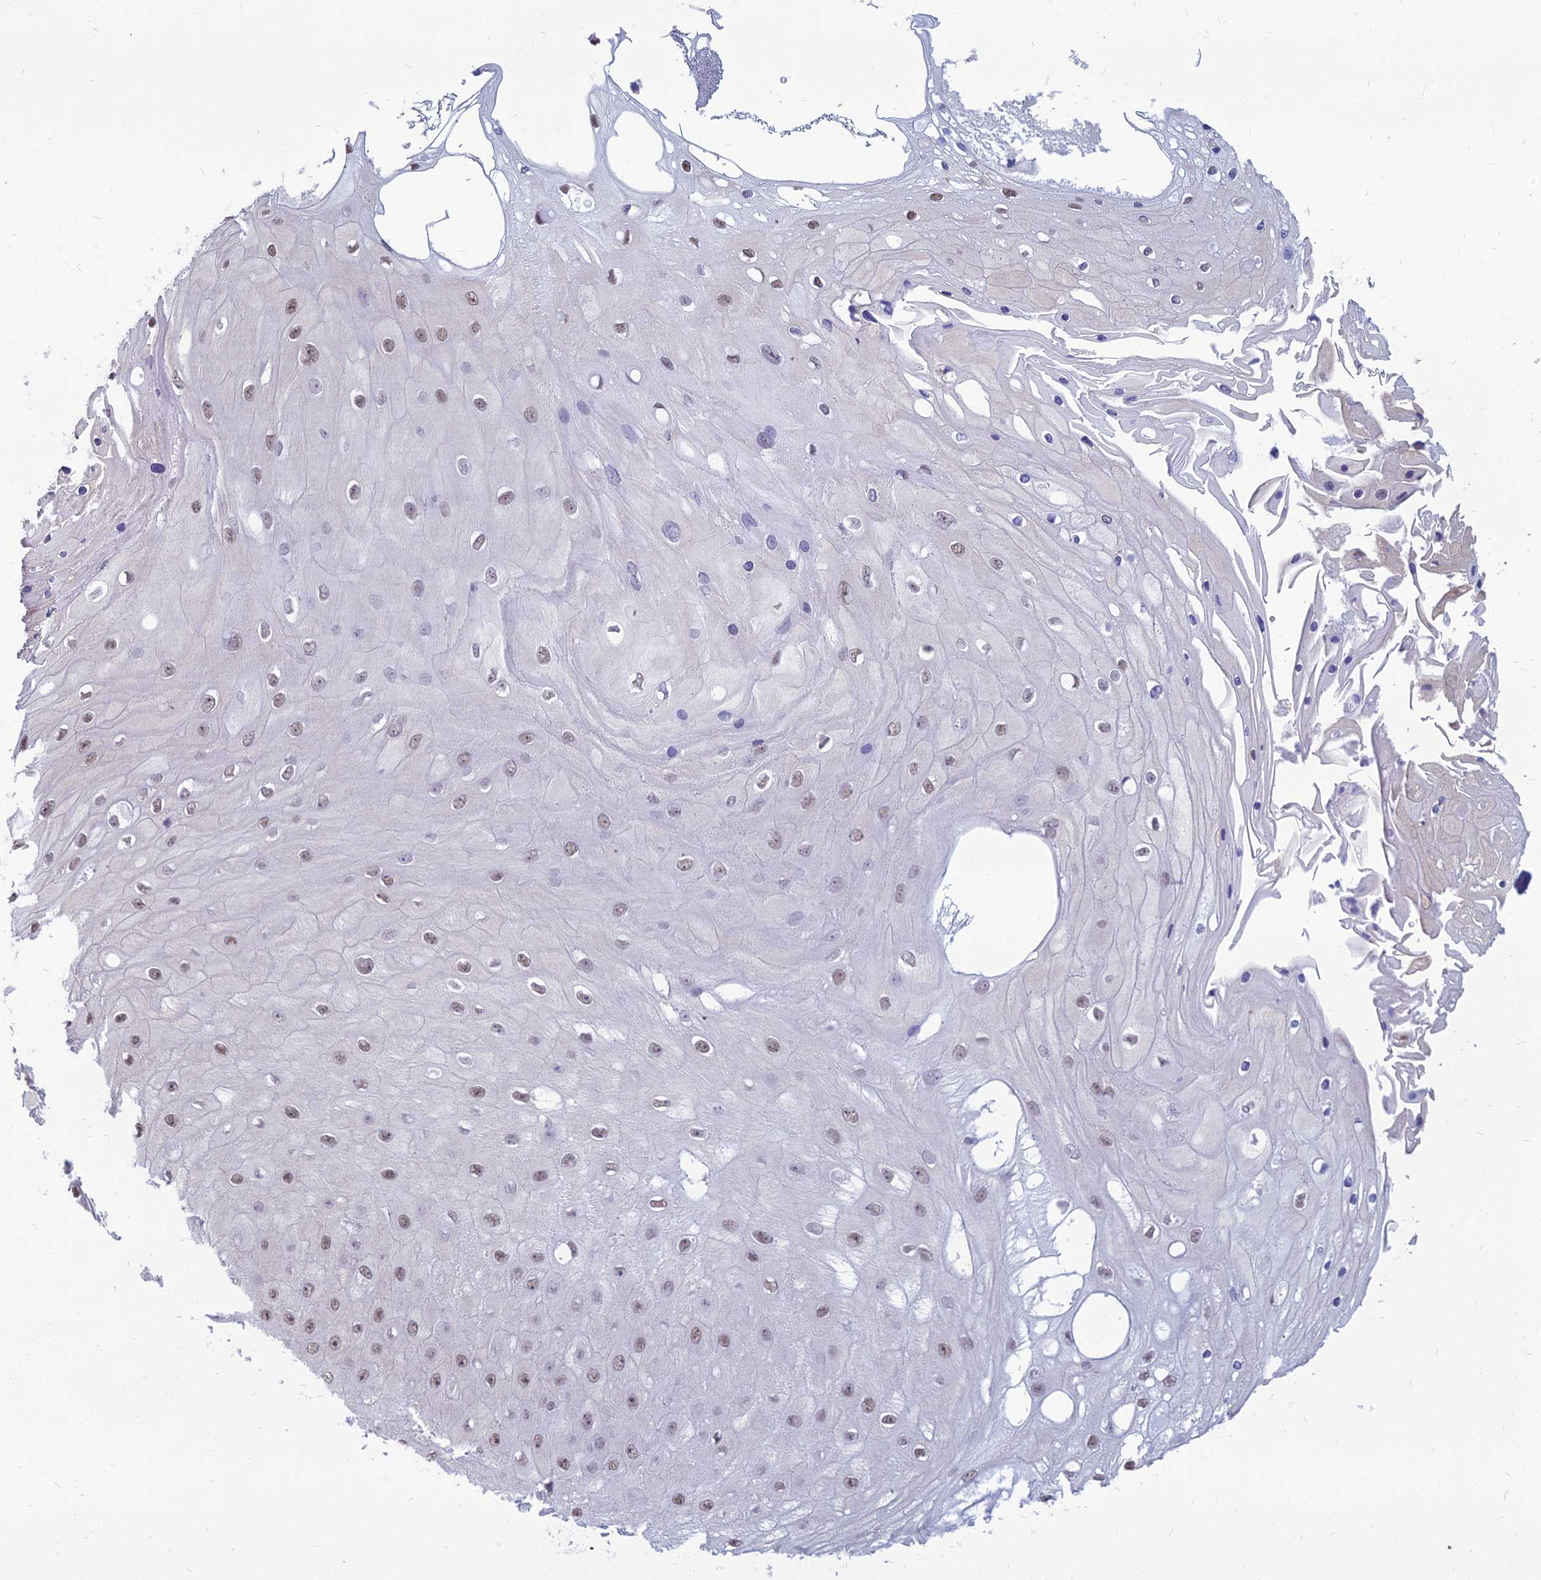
{"staining": {"intensity": "weak", "quantity": "25%-75%", "location": "nuclear"}, "tissue": "skin cancer", "cell_type": "Tumor cells", "image_type": "cancer", "snomed": [{"axis": "morphology", "description": "Squamous cell carcinoma, NOS"}, {"axis": "topography", "description": "Skin"}], "caption": "Immunohistochemical staining of skin cancer exhibits weak nuclear protein positivity in about 25%-75% of tumor cells. The protein is shown in brown color, while the nuclei are stained blue.", "gene": "SRSF7", "patient": {"sex": "male", "age": 70}}